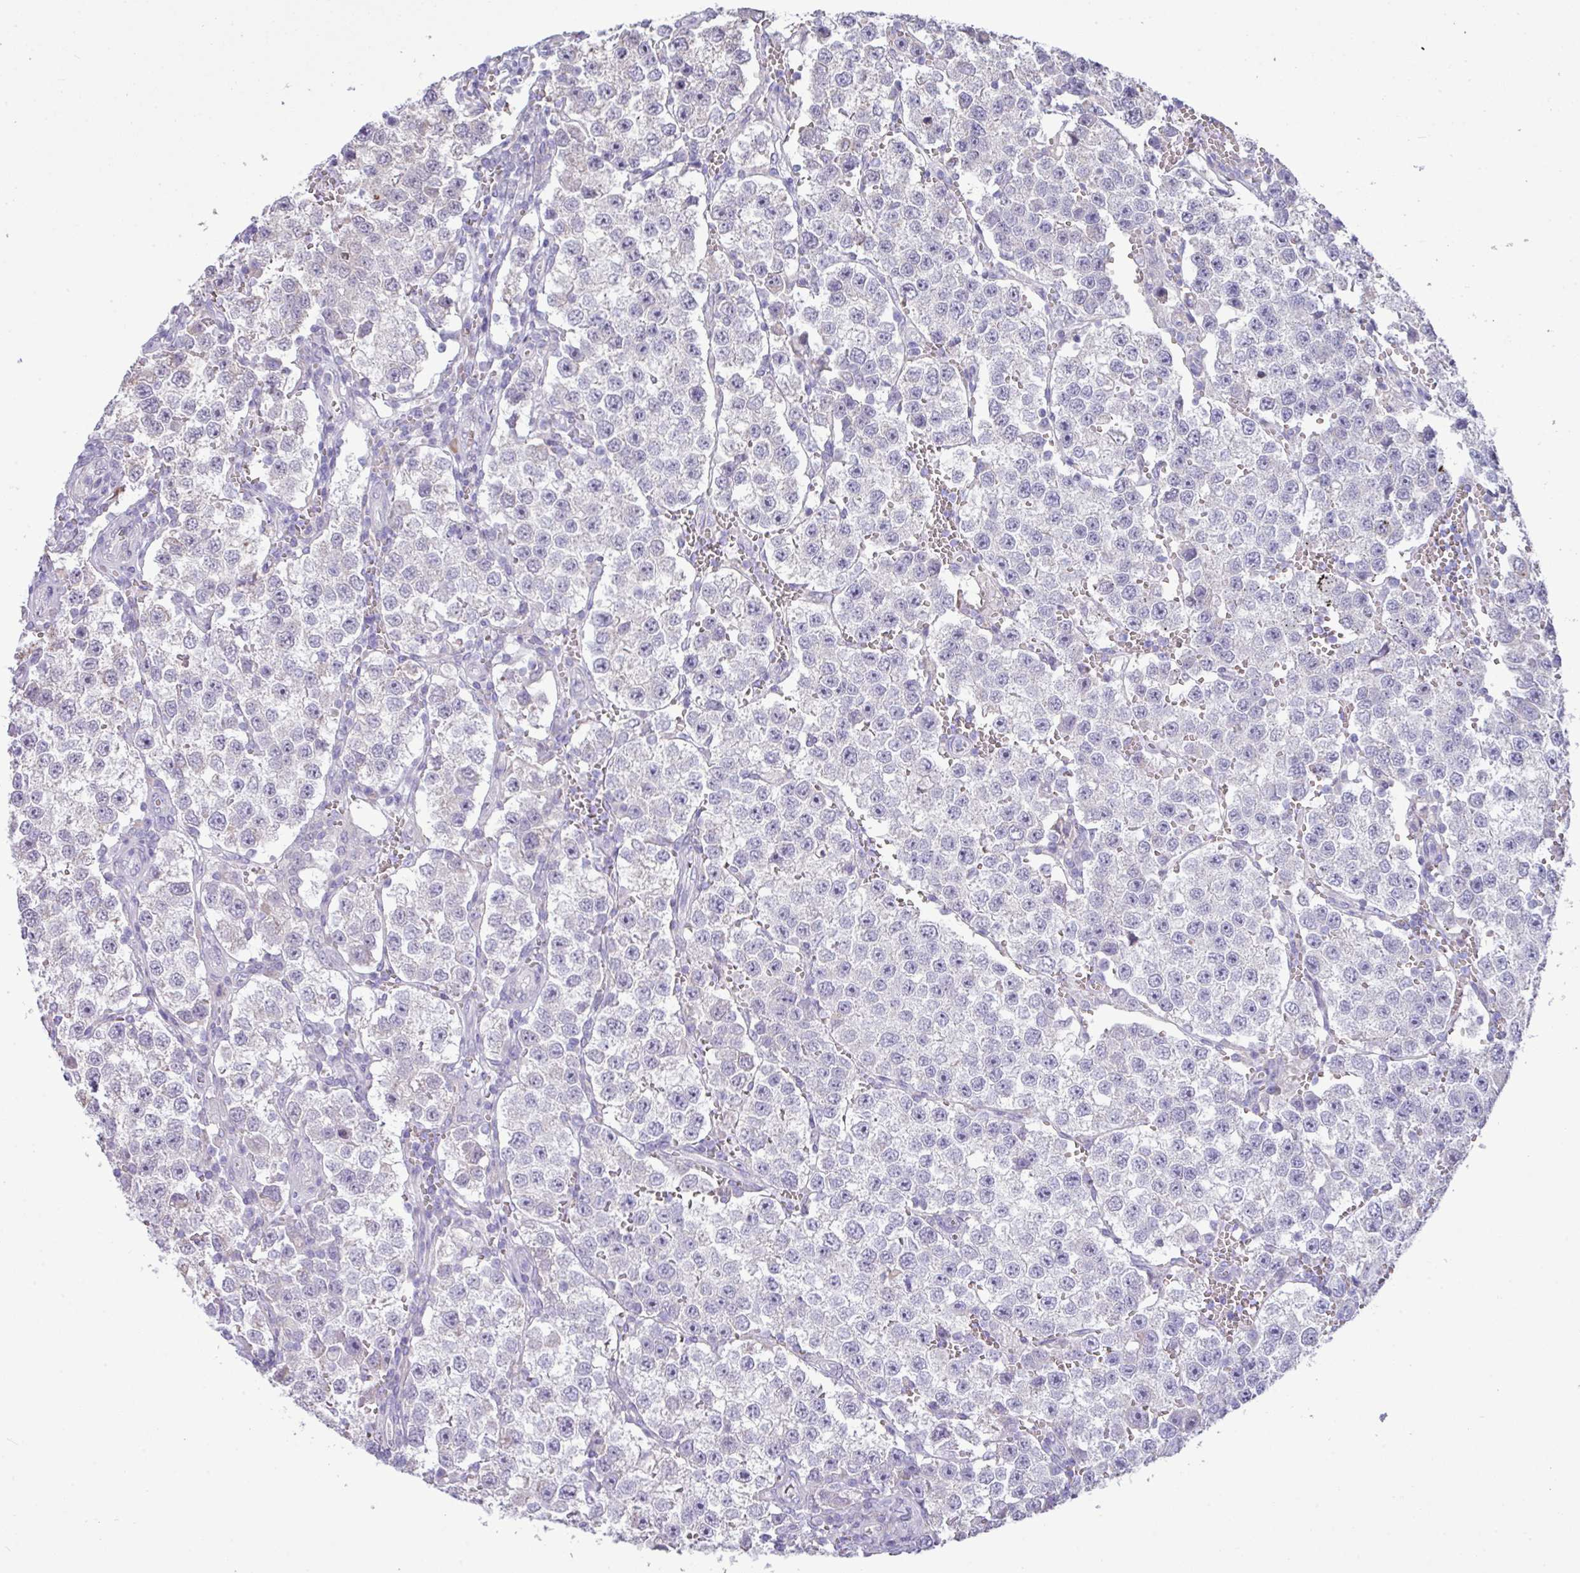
{"staining": {"intensity": "negative", "quantity": "none", "location": "none"}, "tissue": "testis cancer", "cell_type": "Tumor cells", "image_type": "cancer", "snomed": [{"axis": "morphology", "description": "Seminoma, NOS"}, {"axis": "topography", "description": "Testis"}], "caption": "DAB (3,3'-diaminobenzidine) immunohistochemical staining of human seminoma (testis) reveals no significant expression in tumor cells. Brightfield microscopy of immunohistochemistry stained with DAB (3,3'-diaminobenzidine) (brown) and hematoxylin (blue), captured at high magnification.", "gene": "IRGC", "patient": {"sex": "male", "age": 37}}